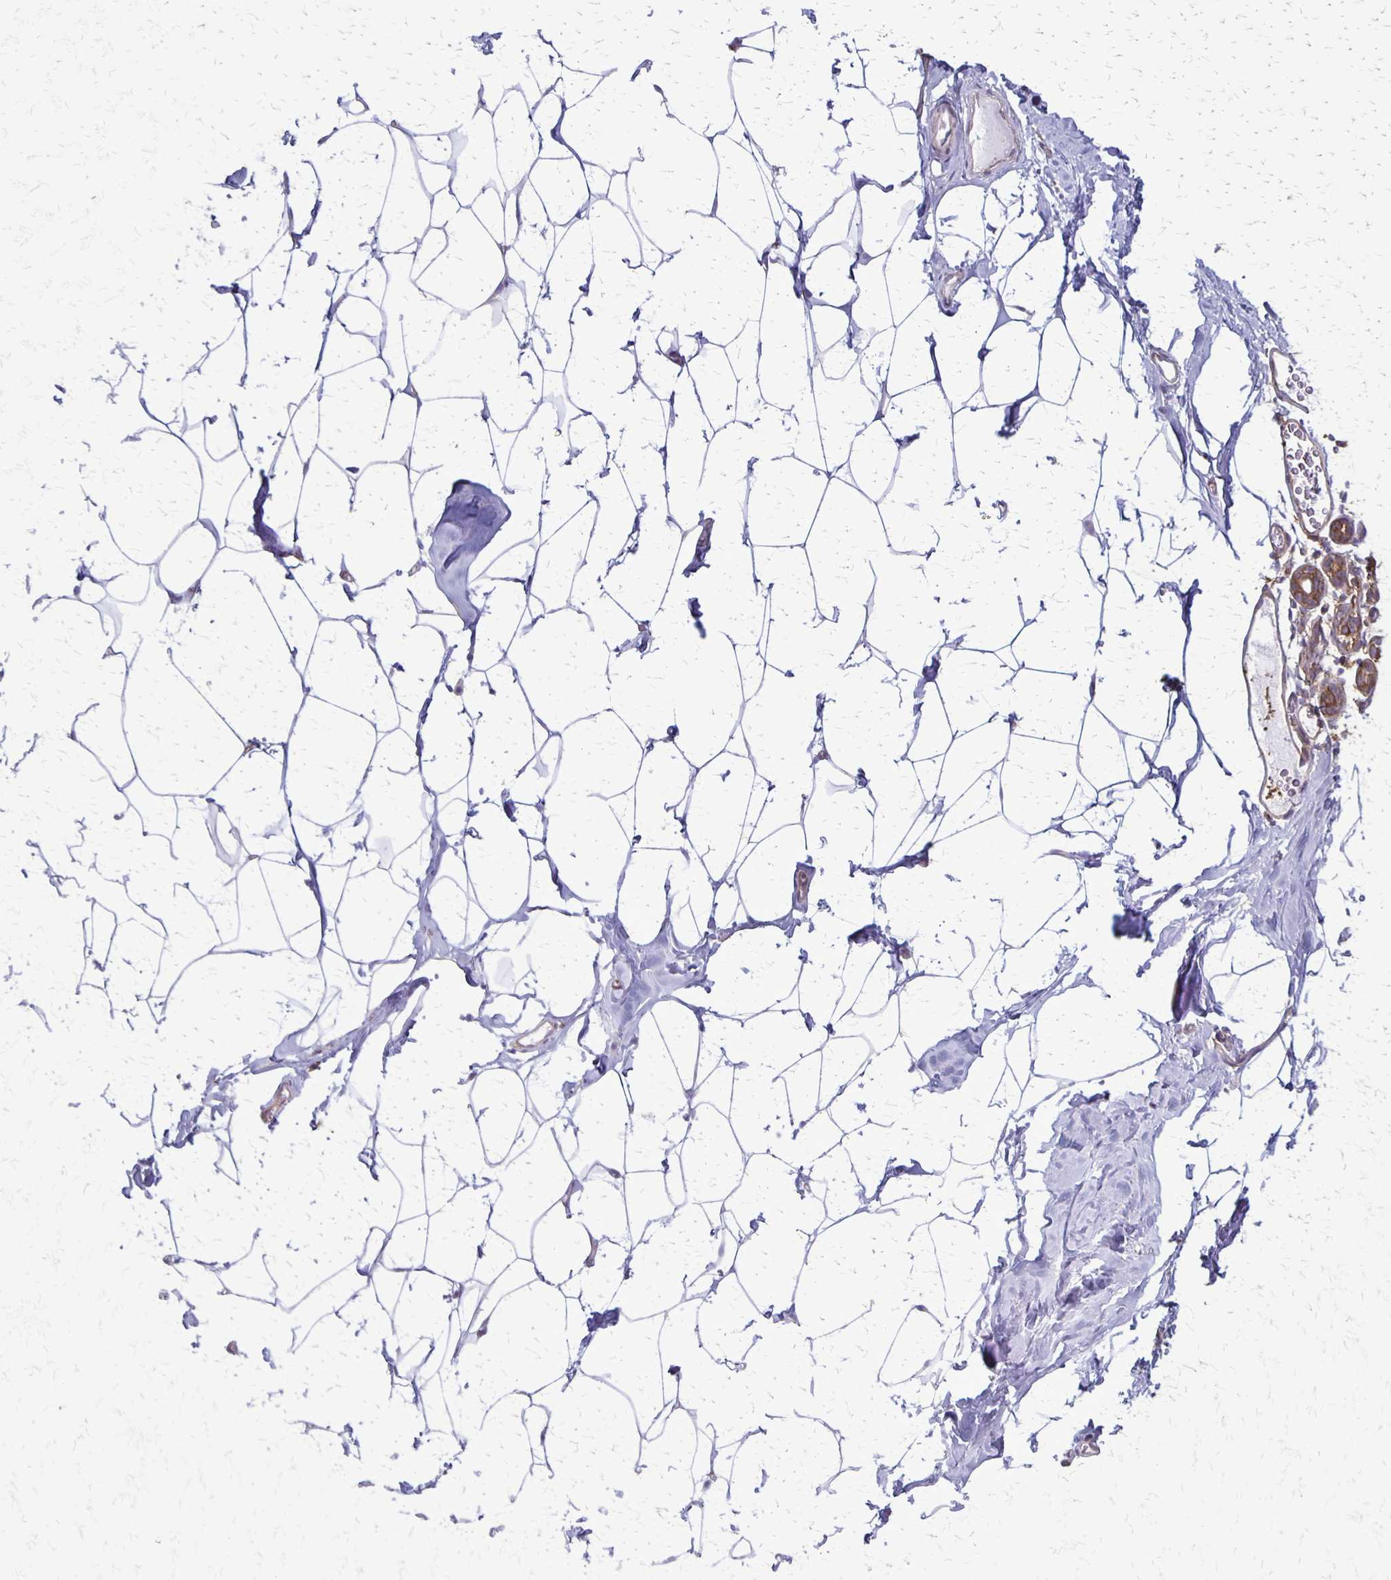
{"staining": {"intensity": "negative", "quantity": "none", "location": "none"}, "tissue": "breast", "cell_type": "Adipocytes", "image_type": "normal", "snomed": [{"axis": "morphology", "description": "Normal tissue, NOS"}, {"axis": "topography", "description": "Breast"}], "caption": "An immunohistochemistry photomicrograph of unremarkable breast is shown. There is no staining in adipocytes of breast.", "gene": "SEPTIN5", "patient": {"sex": "female", "age": 32}}